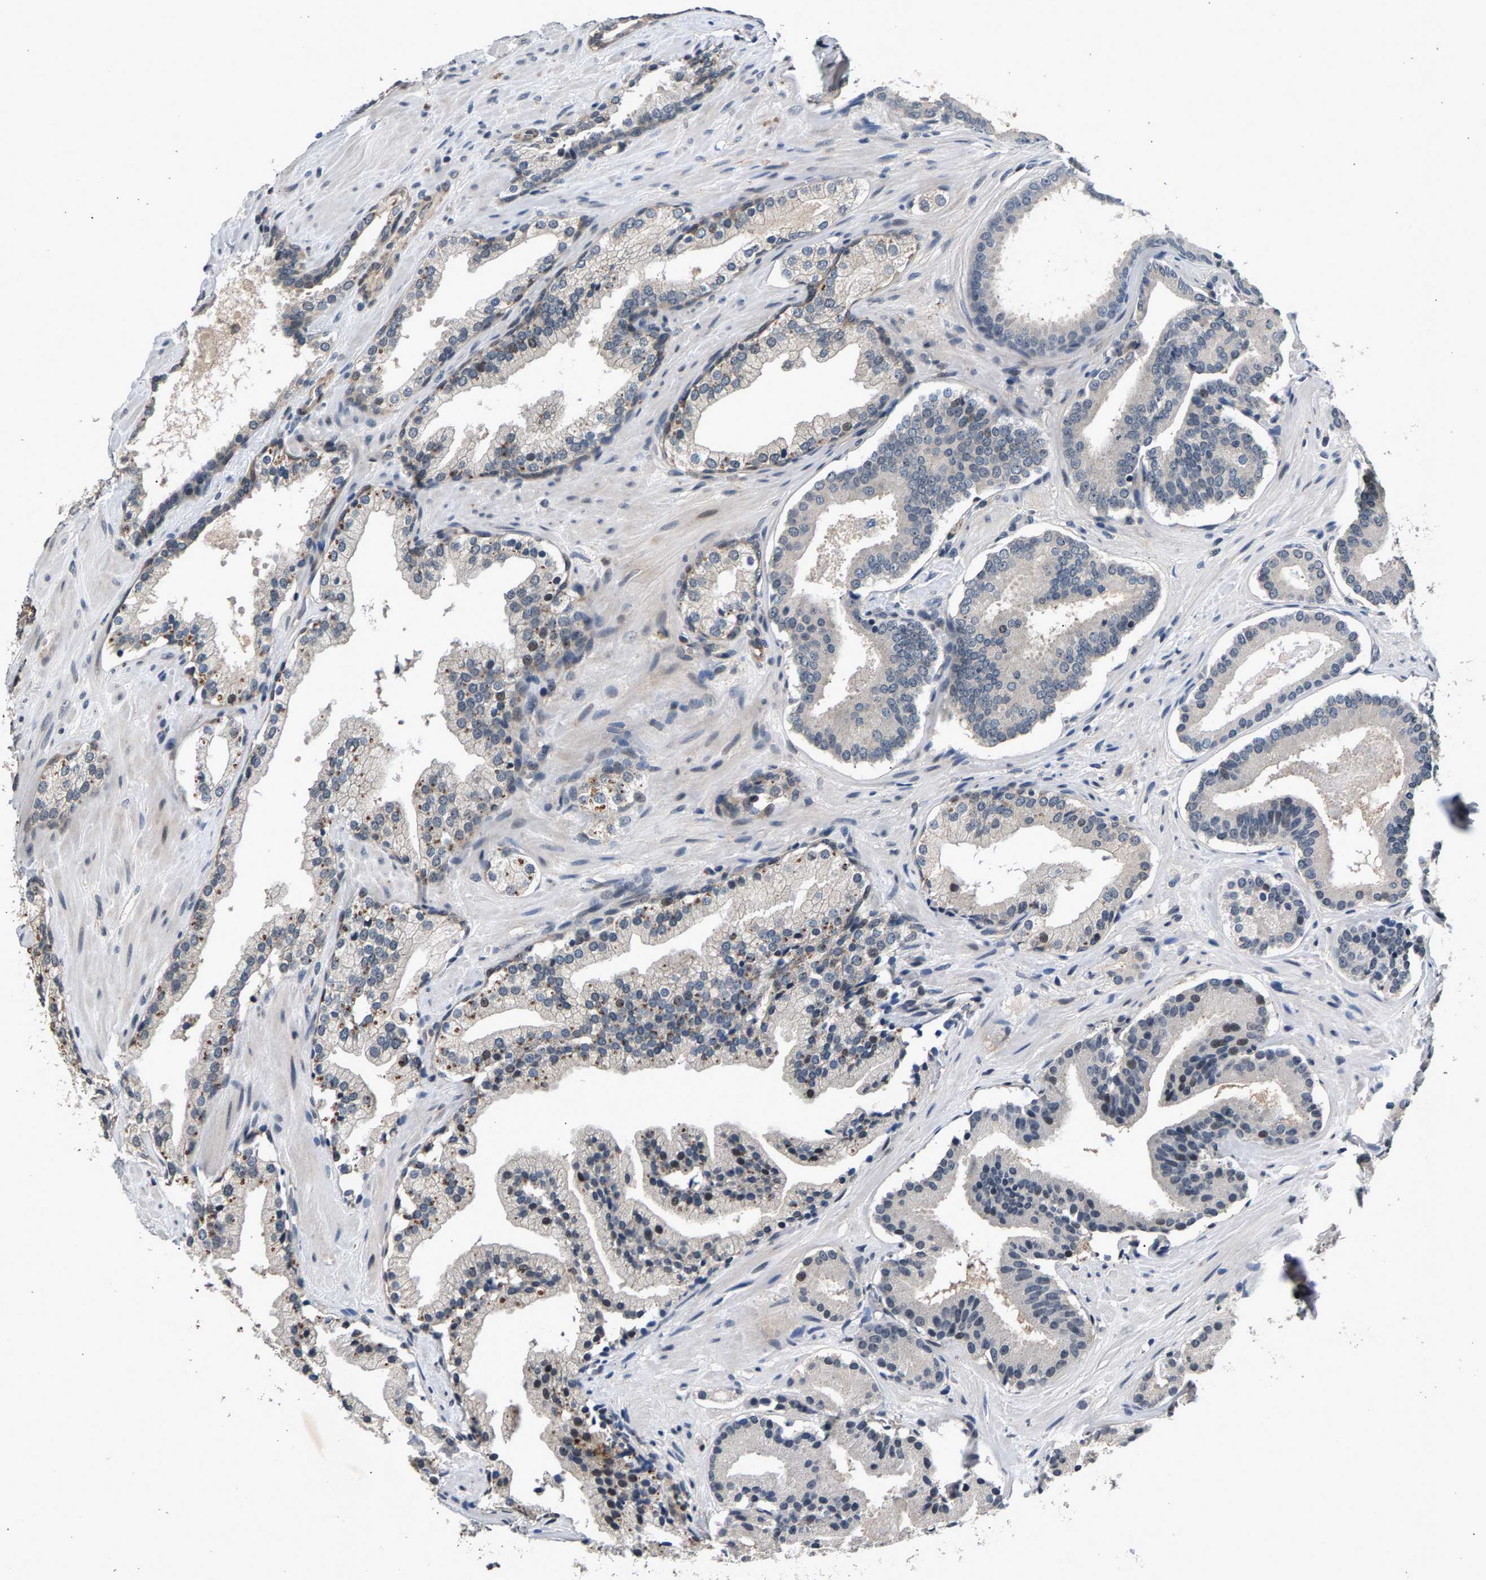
{"staining": {"intensity": "moderate", "quantity": "<25%", "location": "cytoplasmic/membranous,nuclear"}, "tissue": "prostate cancer", "cell_type": "Tumor cells", "image_type": "cancer", "snomed": [{"axis": "morphology", "description": "Adenocarcinoma, Low grade"}, {"axis": "topography", "description": "Prostate"}], "caption": "This photomicrograph reveals immunohistochemistry (IHC) staining of human prostate cancer, with low moderate cytoplasmic/membranous and nuclear expression in about <25% of tumor cells.", "gene": "RBM33", "patient": {"sex": "male", "age": 51}}